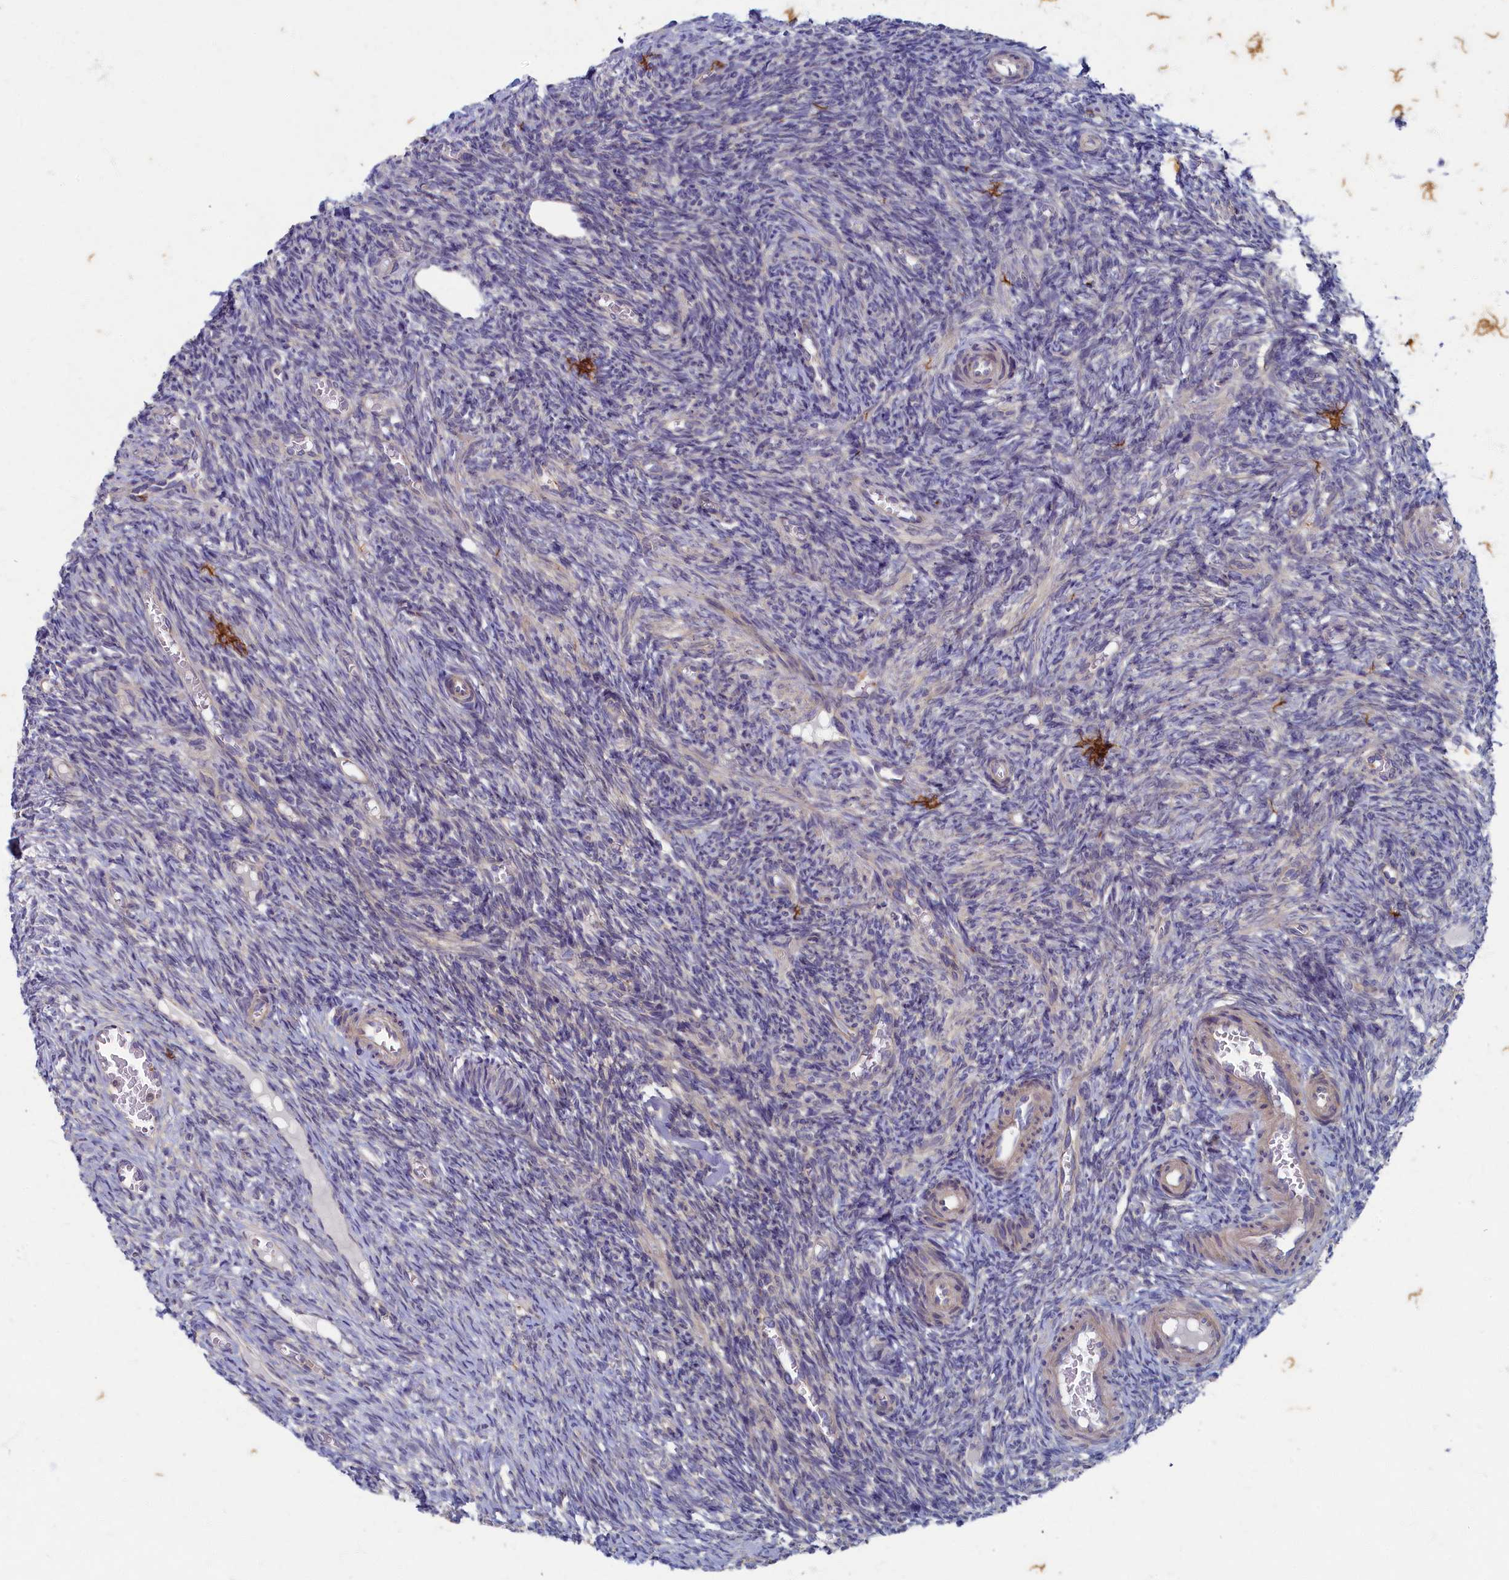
{"staining": {"intensity": "strong", "quantity": "<25%", "location": "cytoplasmic/membranous"}, "tissue": "ovary", "cell_type": "Follicle cells", "image_type": "normal", "snomed": [{"axis": "morphology", "description": "Normal tissue, NOS"}, {"axis": "topography", "description": "Ovary"}], "caption": "This is an image of immunohistochemistry staining of unremarkable ovary, which shows strong positivity in the cytoplasmic/membranous of follicle cells.", "gene": "WDR59", "patient": {"sex": "female", "age": 27}}